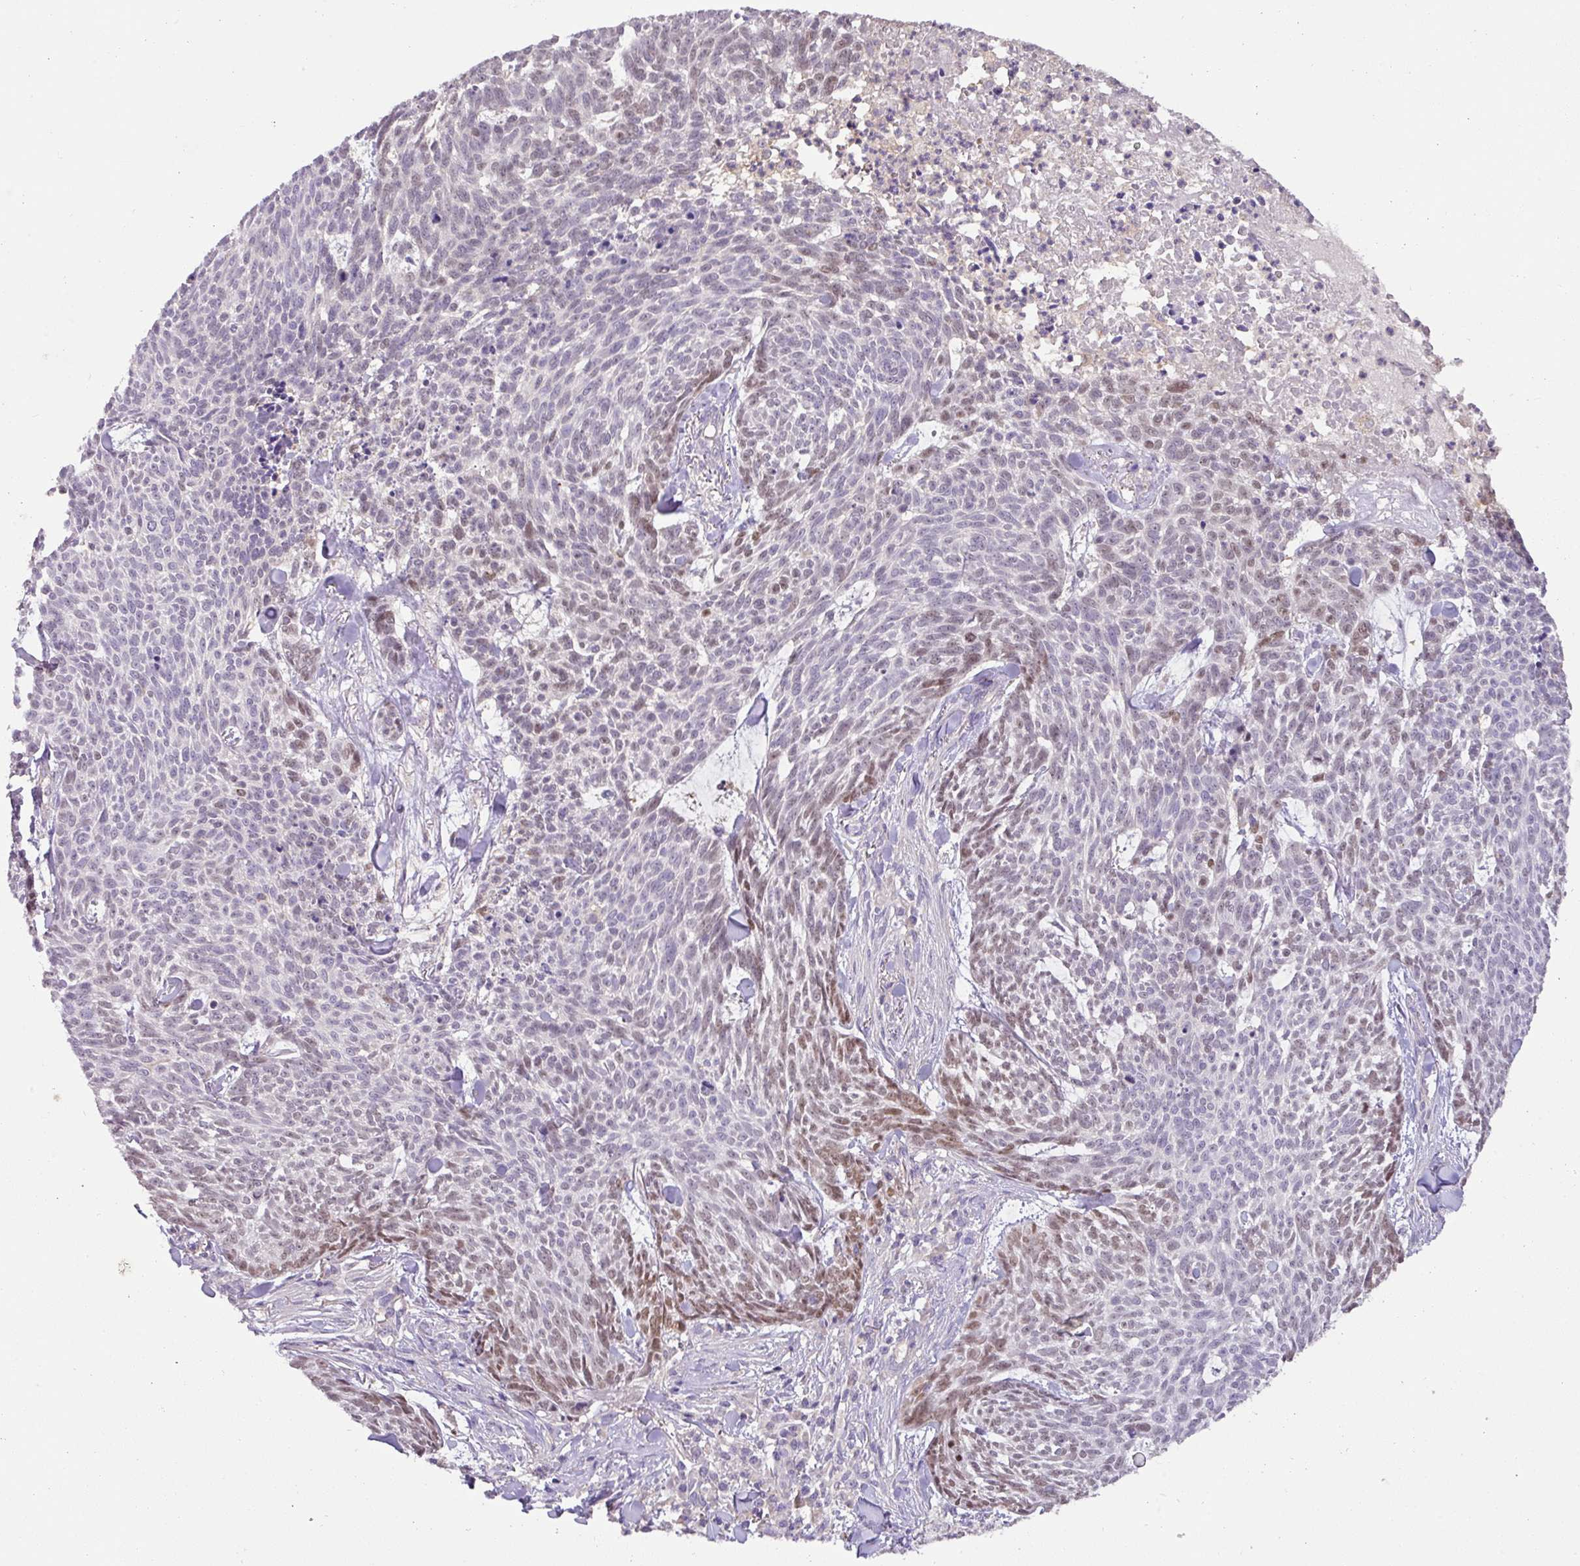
{"staining": {"intensity": "moderate", "quantity": "<25%", "location": "nuclear"}, "tissue": "skin cancer", "cell_type": "Tumor cells", "image_type": "cancer", "snomed": [{"axis": "morphology", "description": "Basal cell carcinoma"}, {"axis": "topography", "description": "Skin"}], "caption": "The histopathology image exhibits immunohistochemical staining of skin cancer. There is moderate nuclear expression is identified in approximately <25% of tumor cells. (IHC, brightfield microscopy, high magnification).", "gene": "HOXC13", "patient": {"sex": "female", "age": 93}}